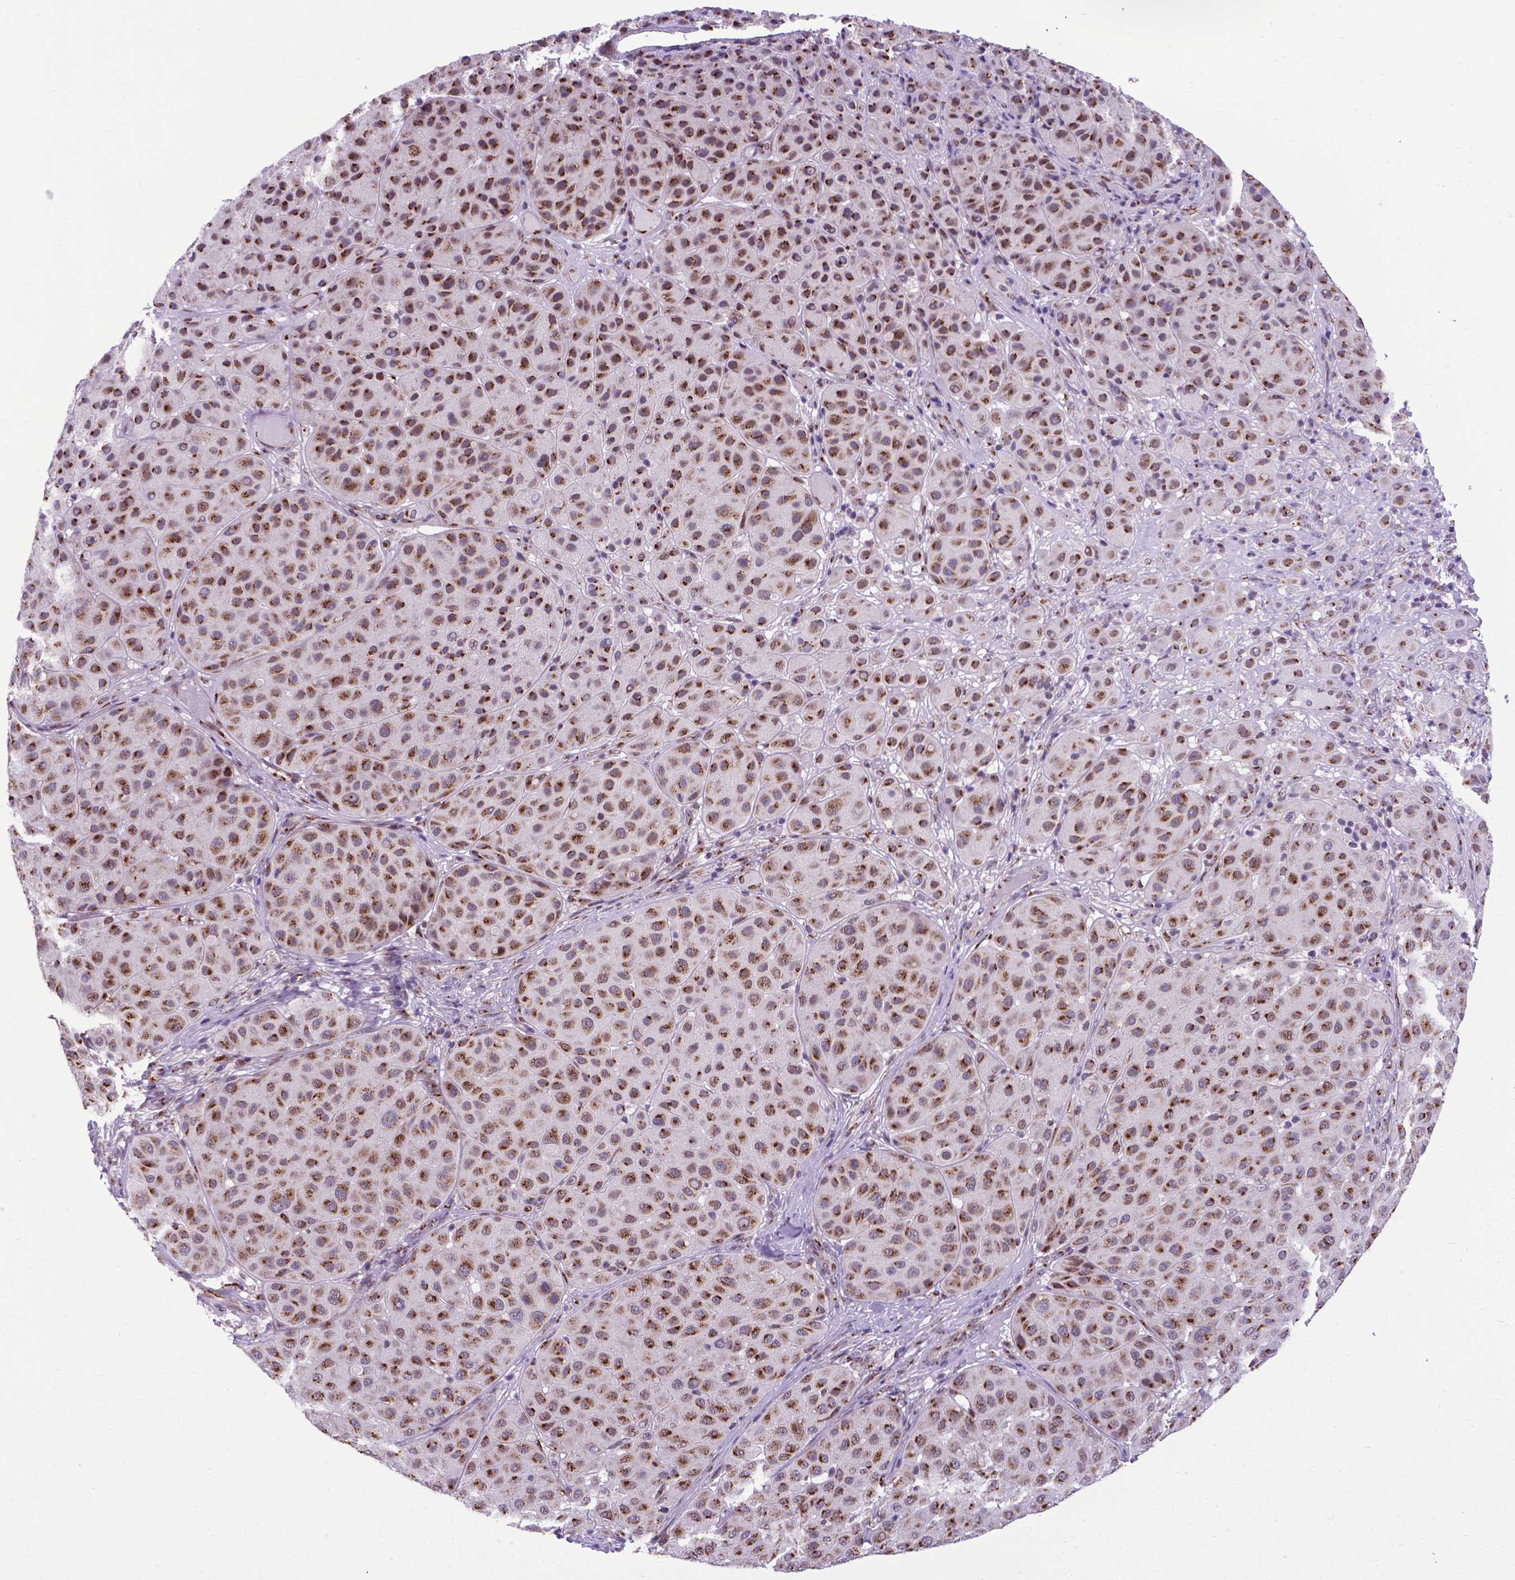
{"staining": {"intensity": "moderate", "quantity": ">75%", "location": "cytoplasmic/membranous"}, "tissue": "melanoma", "cell_type": "Tumor cells", "image_type": "cancer", "snomed": [{"axis": "morphology", "description": "Malignant melanoma, Metastatic site"}, {"axis": "topography", "description": "Smooth muscle"}], "caption": "Malignant melanoma (metastatic site) stained with immunohistochemistry (IHC) reveals moderate cytoplasmic/membranous expression in about >75% of tumor cells. The staining was performed using DAB, with brown indicating positive protein expression. Nuclei are stained blue with hematoxylin.", "gene": "MRPL10", "patient": {"sex": "male", "age": 41}}